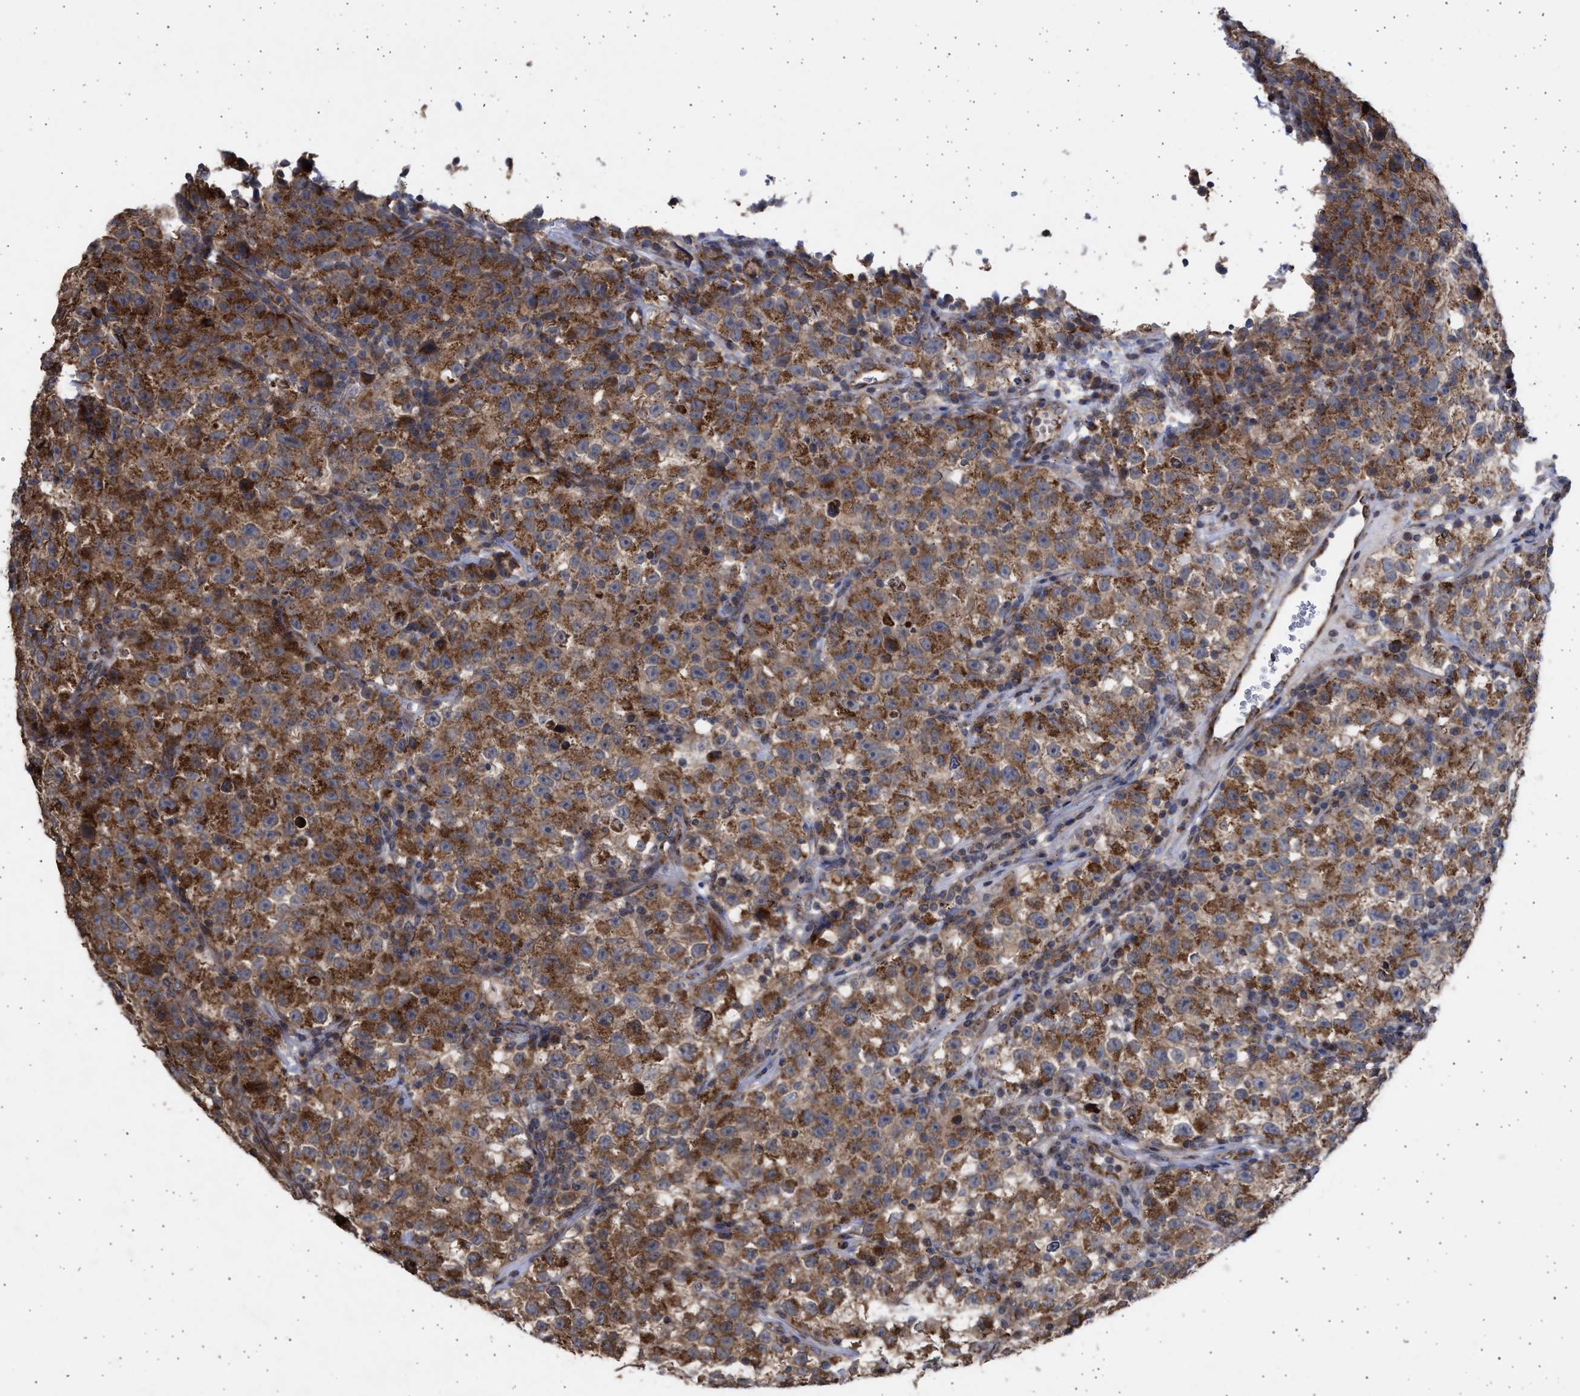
{"staining": {"intensity": "strong", "quantity": ">75%", "location": "cytoplasmic/membranous"}, "tissue": "testis cancer", "cell_type": "Tumor cells", "image_type": "cancer", "snomed": [{"axis": "morphology", "description": "Seminoma, NOS"}, {"axis": "topography", "description": "Testis"}], "caption": "Testis seminoma was stained to show a protein in brown. There is high levels of strong cytoplasmic/membranous expression in about >75% of tumor cells.", "gene": "TTC19", "patient": {"sex": "male", "age": 22}}